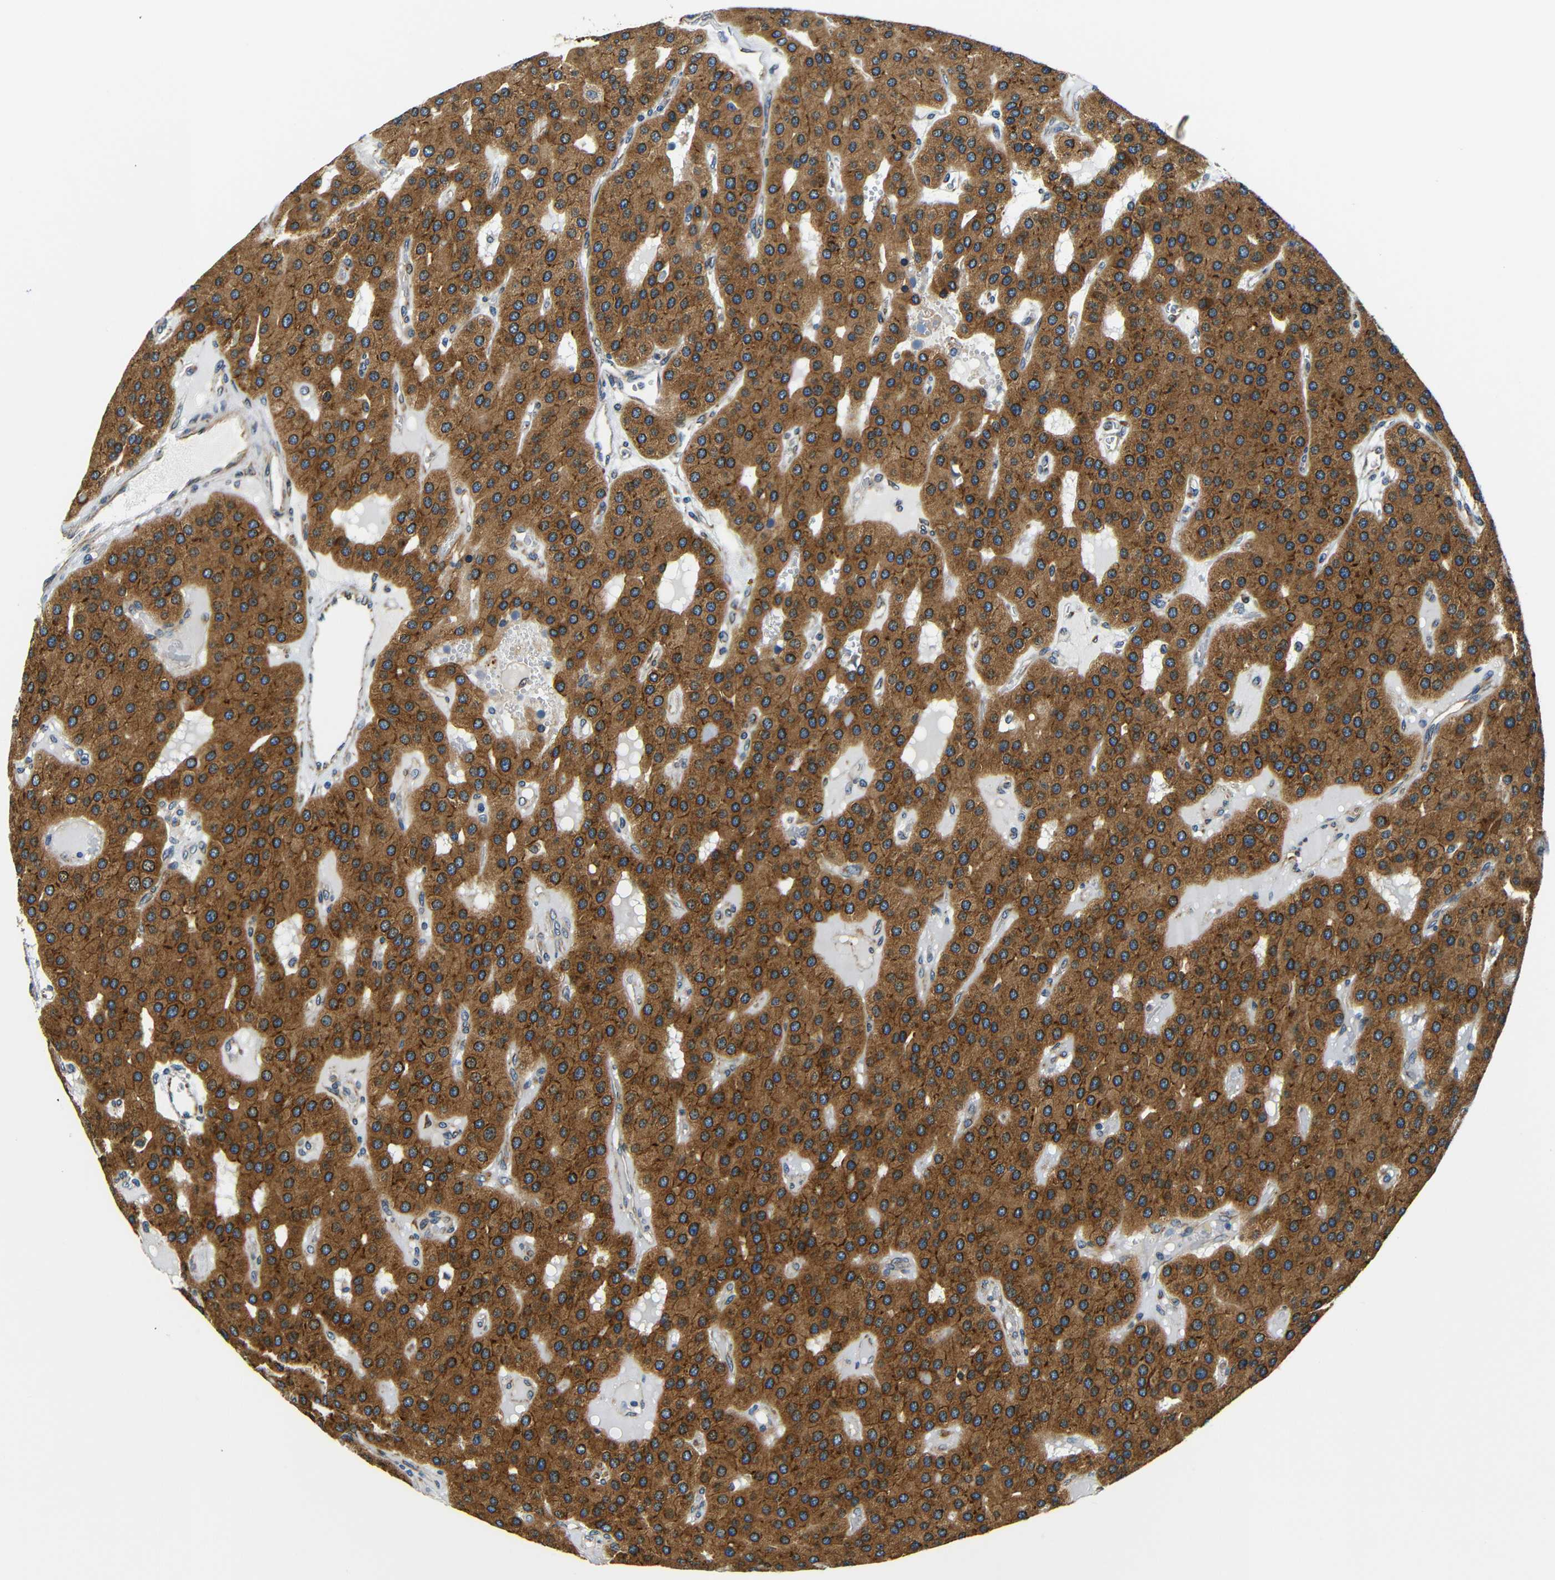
{"staining": {"intensity": "strong", "quantity": ">75%", "location": "cytoplasmic/membranous"}, "tissue": "parathyroid gland", "cell_type": "Glandular cells", "image_type": "normal", "snomed": [{"axis": "morphology", "description": "Normal tissue, NOS"}, {"axis": "morphology", "description": "Adenoma, NOS"}, {"axis": "topography", "description": "Parathyroid gland"}], "caption": "IHC image of unremarkable parathyroid gland: parathyroid gland stained using immunohistochemistry (IHC) displays high levels of strong protein expression localized specifically in the cytoplasmic/membranous of glandular cells, appearing as a cytoplasmic/membranous brown color.", "gene": "VAPB", "patient": {"sex": "female", "age": 86}}